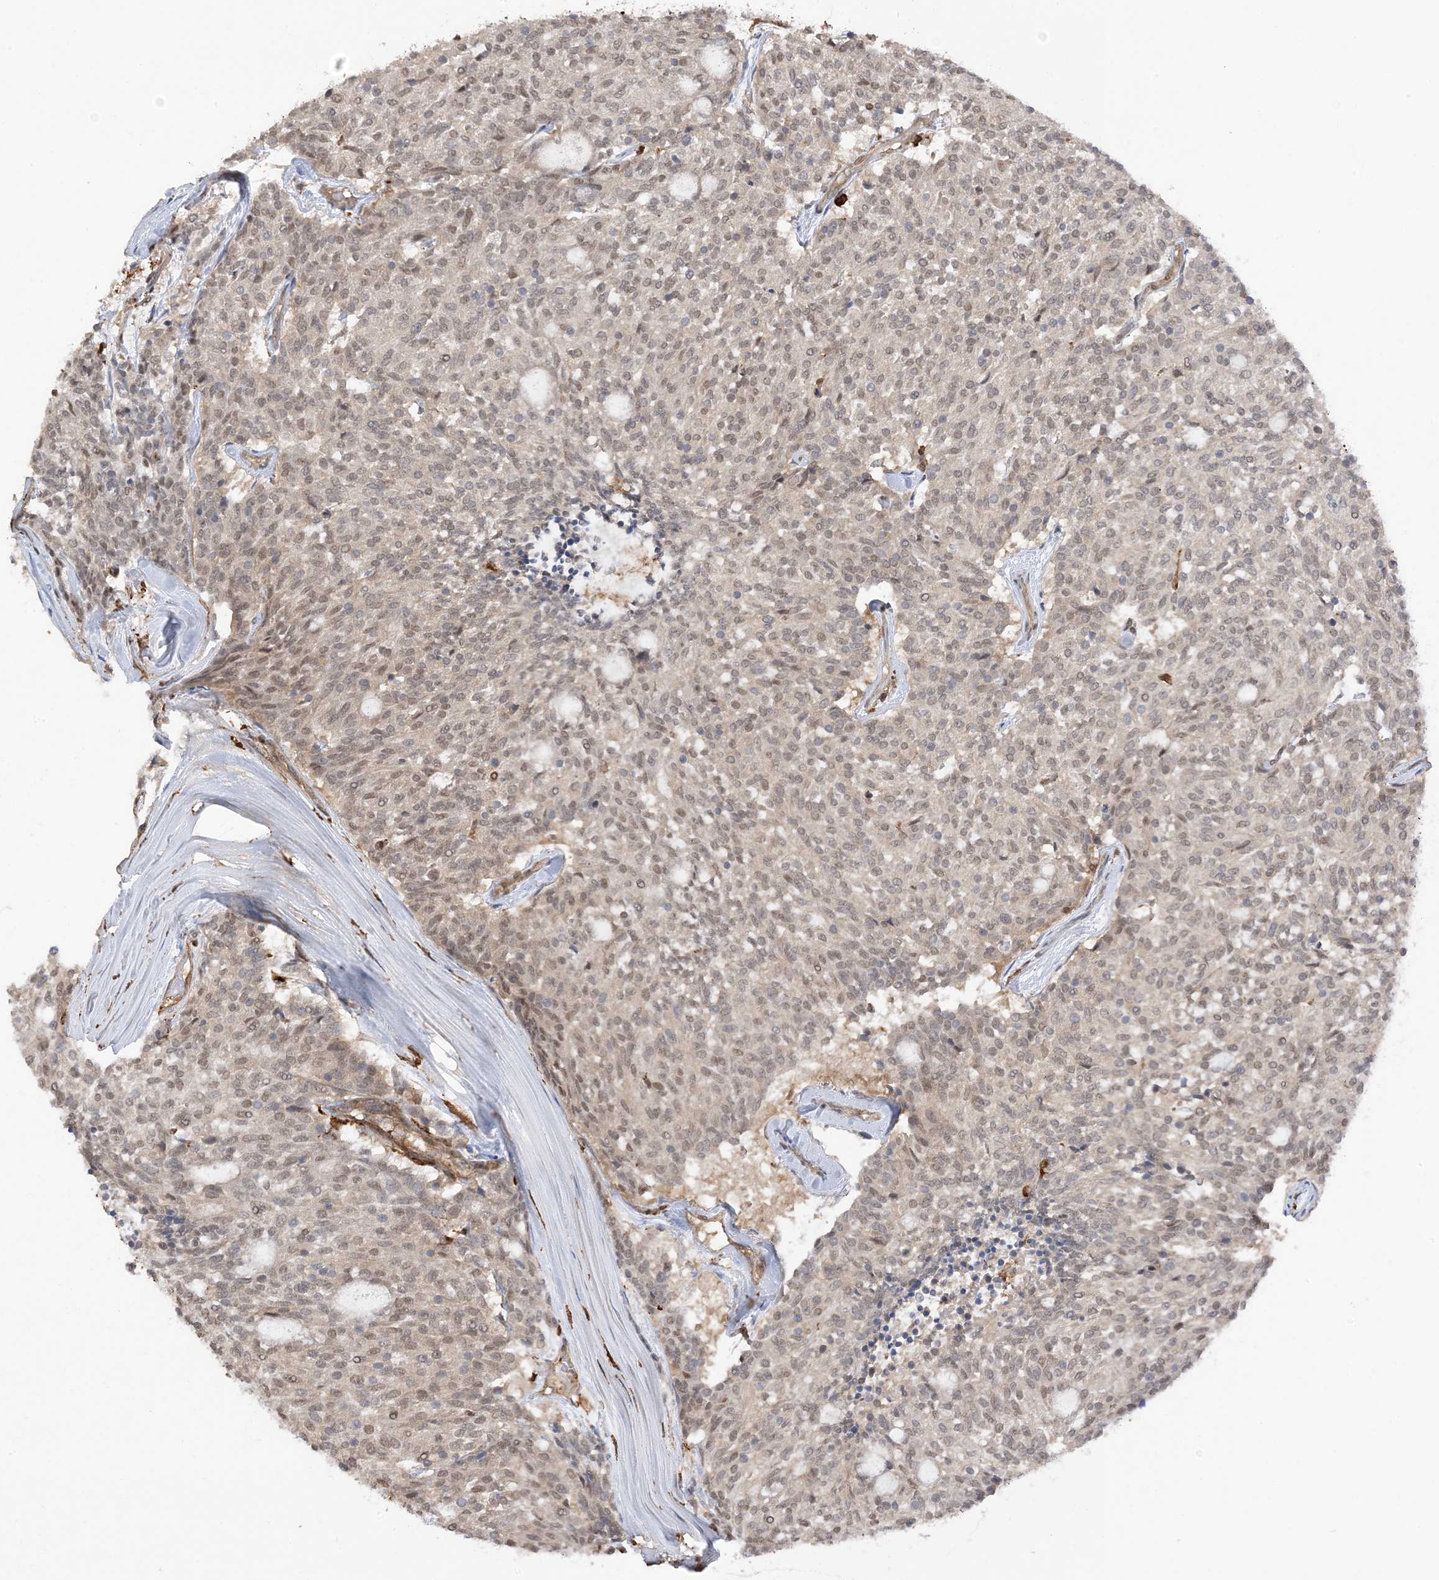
{"staining": {"intensity": "weak", "quantity": "25%-75%", "location": "nuclear"}, "tissue": "carcinoid", "cell_type": "Tumor cells", "image_type": "cancer", "snomed": [{"axis": "morphology", "description": "Carcinoid, malignant, NOS"}, {"axis": "topography", "description": "Pancreas"}], "caption": "Carcinoid tissue exhibits weak nuclear expression in about 25%-75% of tumor cells, visualized by immunohistochemistry.", "gene": "PHACTR2", "patient": {"sex": "female", "age": 54}}